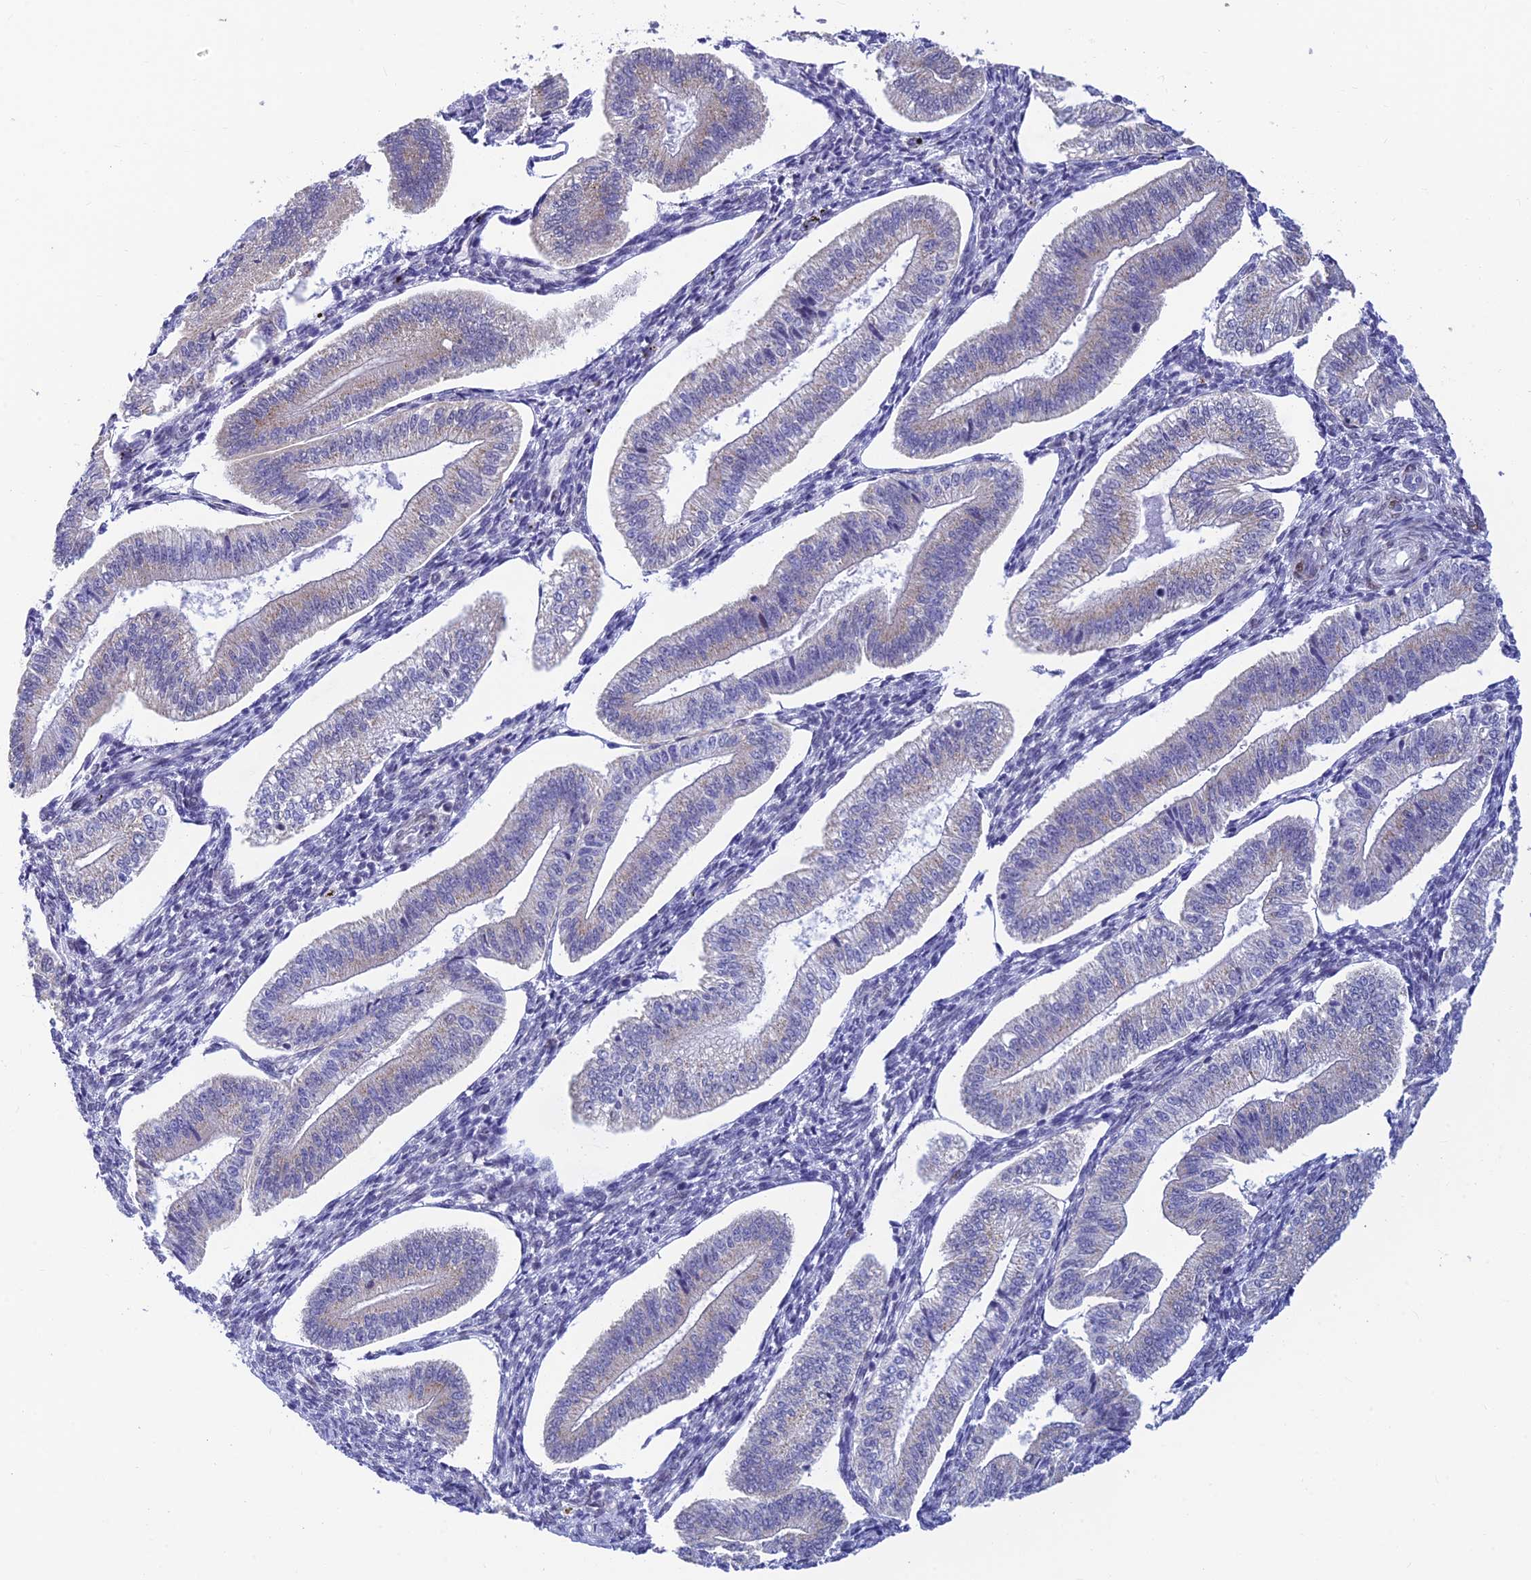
{"staining": {"intensity": "negative", "quantity": "none", "location": "none"}, "tissue": "endometrium", "cell_type": "Cells in endometrial stroma", "image_type": "normal", "snomed": [{"axis": "morphology", "description": "Normal tissue, NOS"}, {"axis": "topography", "description": "Endometrium"}], "caption": "High power microscopy histopathology image of an IHC photomicrograph of normal endometrium, revealing no significant expression in cells in endometrial stroma.", "gene": "INKA1", "patient": {"sex": "female", "age": 34}}